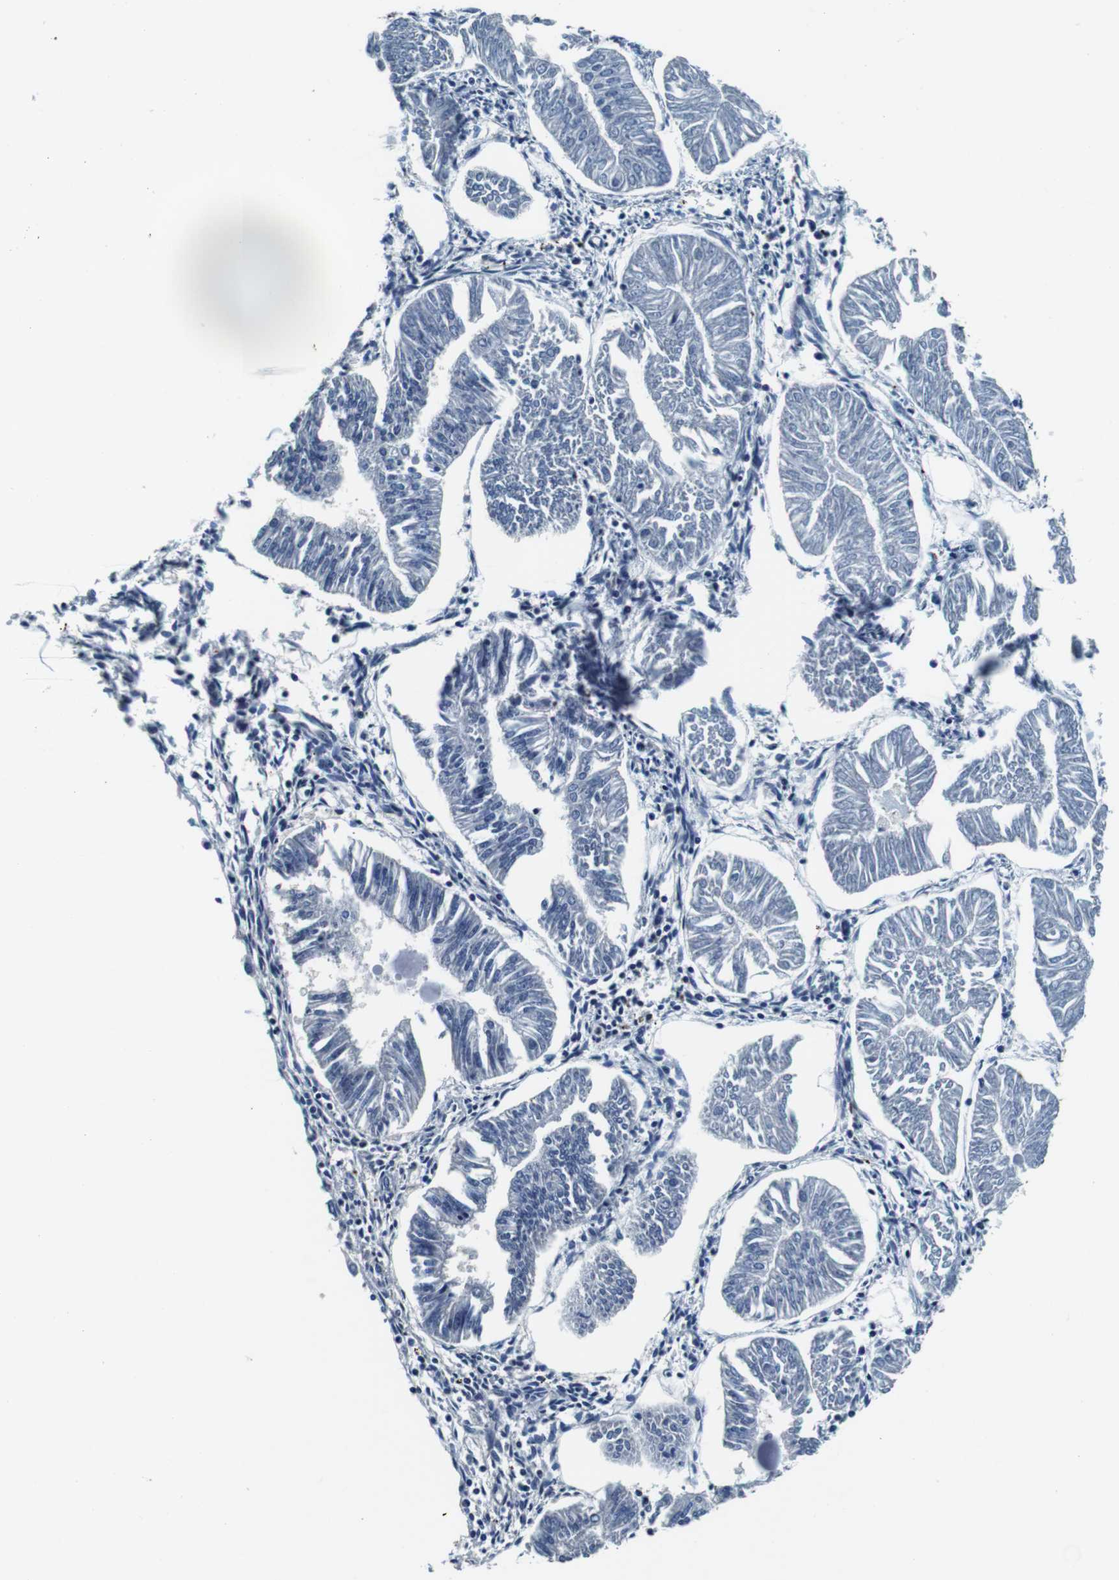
{"staining": {"intensity": "negative", "quantity": "none", "location": "none"}, "tissue": "endometrial cancer", "cell_type": "Tumor cells", "image_type": "cancer", "snomed": [{"axis": "morphology", "description": "Adenocarcinoma, NOS"}, {"axis": "topography", "description": "Endometrium"}], "caption": "This histopathology image is of adenocarcinoma (endometrial) stained with IHC to label a protein in brown with the nuclei are counter-stained blue. There is no positivity in tumor cells.", "gene": "GJE1", "patient": {"sex": "female", "age": 53}}